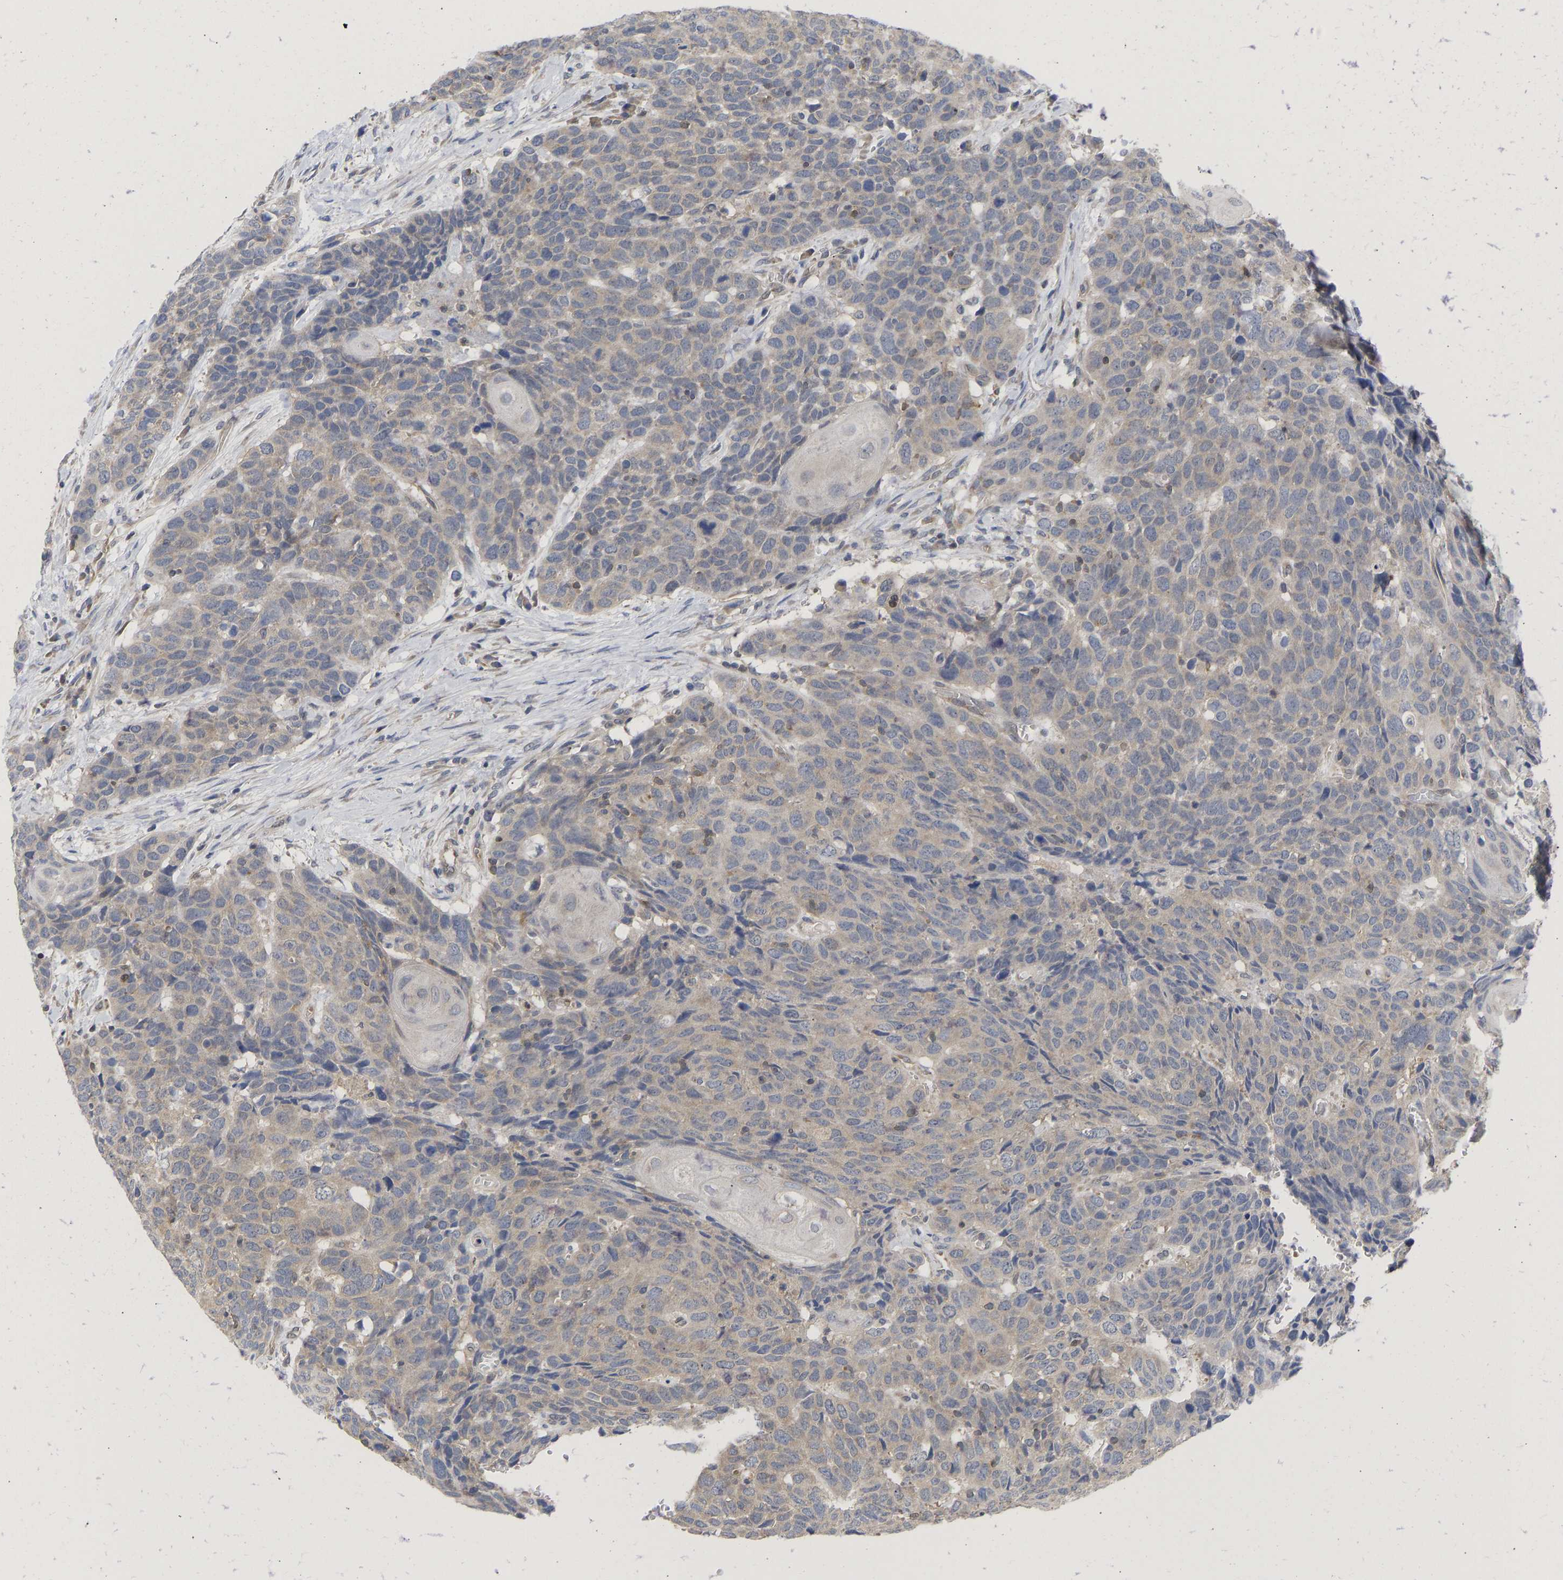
{"staining": {"intensity": "weak", "quantity": "25%-75%", "location": "cytoplasmic/membranous"}, "tissue": "head and neck cancer", "cell_type": "Tumor cells", "image_type": "cancer", "snomed": [{"axis": "morphology", "description": "Squamous cell carcinoma, NOS"}, {"axis": "topography", "description": "Head-Neck"}], "caption": "Protein staining of squamous cell carcinoma (head and neck) tissue demonstrates weak cytoplasmic/membranous staining in about 25%-75% of tumor cells. The staining is performed using DAB brown chromogen to label protein expression. The nuclei are counter-stained blue using hematoxylin.", "gene": "MAP2K3", "patient": {"sex": "male", "age": 66}}